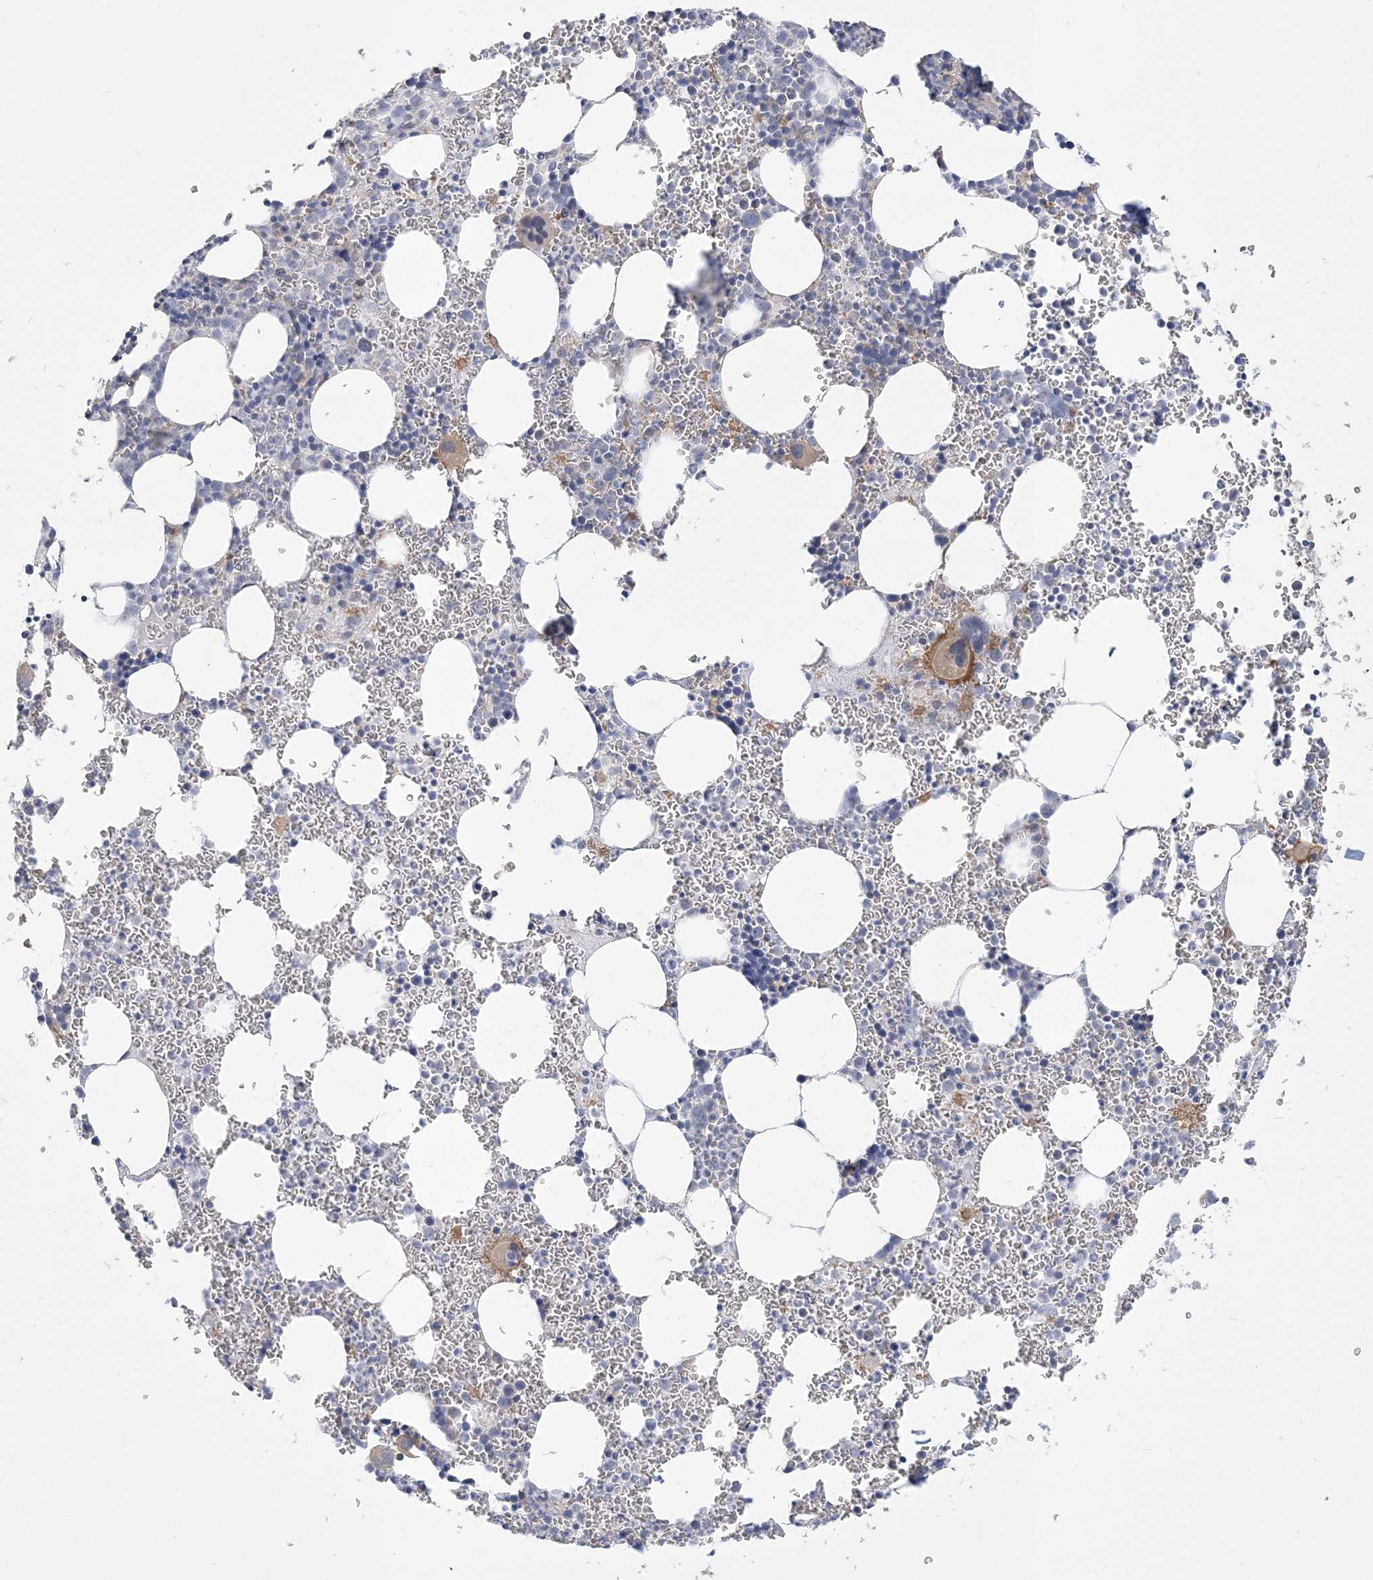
{"staining": {"intensity": "weak", "quantity": "<25%", "location": "cytoplasmic/membranous"}, "tissue": "bone marrow", "cell_type": "Hematopoietic cells", "image_type": "normal", "snomed": [{"axis": "morphology", "description": "Normal tissue, NOS"}, {"axis": "topography", "description": "Bone marrow"}], "caption": "Immunohistochemical staining of unremarkable human bone marrow reveals no significant staining in hematopoietic cells. Brightfield microscopy of immunohistochemistry (IHC) stained with DAB (brown) and hematoxylin (blue), captured at high magnification.", "gene": "TSPEAR", "patient": {"sex": "female", "age": 78}}